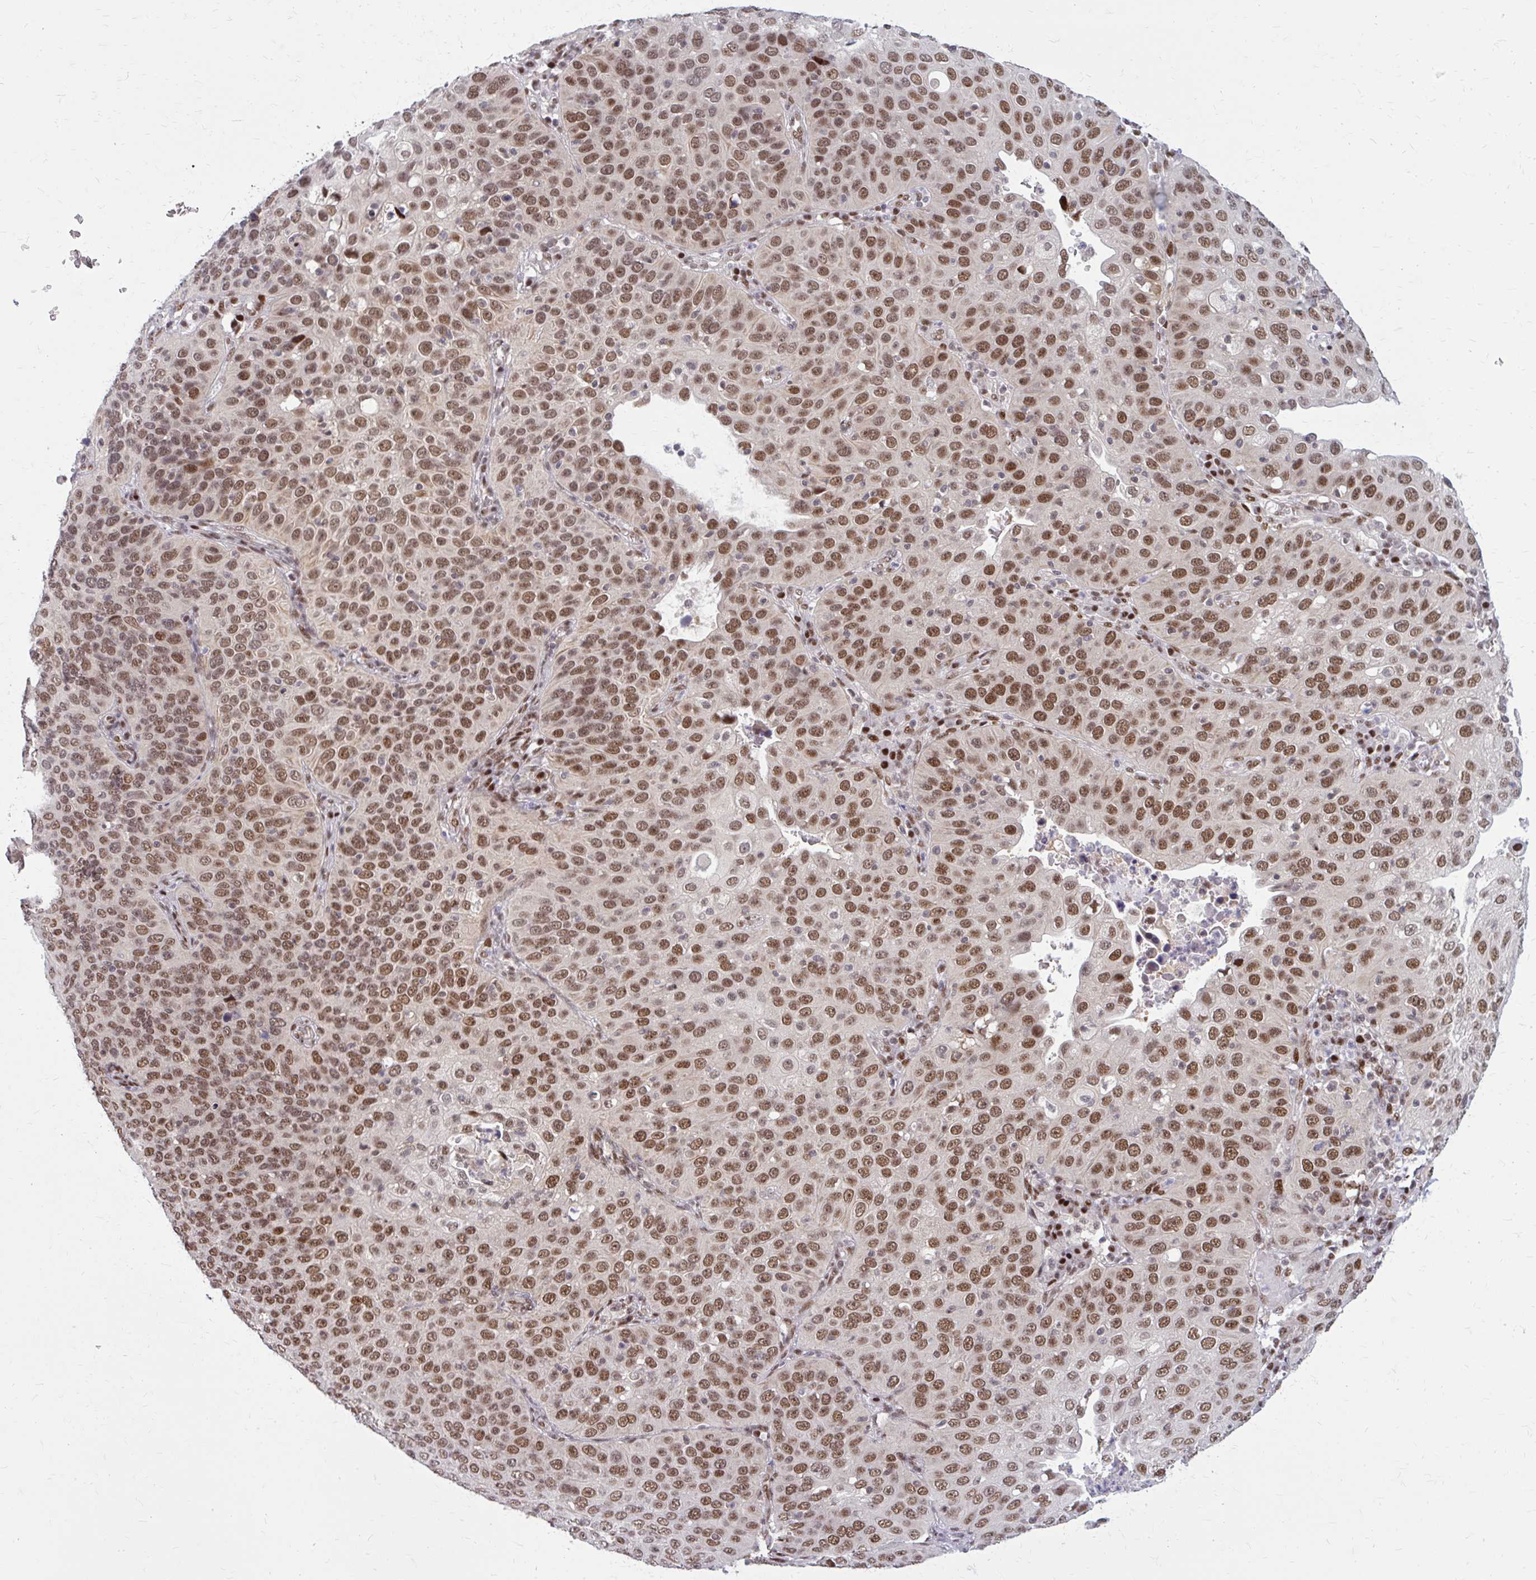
{"staining": {"intensity": "moderate", "quantity": ">75%", "location": "nuclear"}, "tissue": "cervical cancer", "cell_type": "Tumor cells", "image_type": "cancer", "snomed": [{"axis": "morphology", "description": "Squamous cell carcinoma, NOS"}, {"axis": "topography", "description": "Cervix"}], "caption": "Cervical cancer (squamous cell carcinoma) stained with a brown dye shows moderate nuclear positive staining in about >75% of tumor cells.", "gene": "PSME4", "patient": {"sex": "female", "age": 36}}